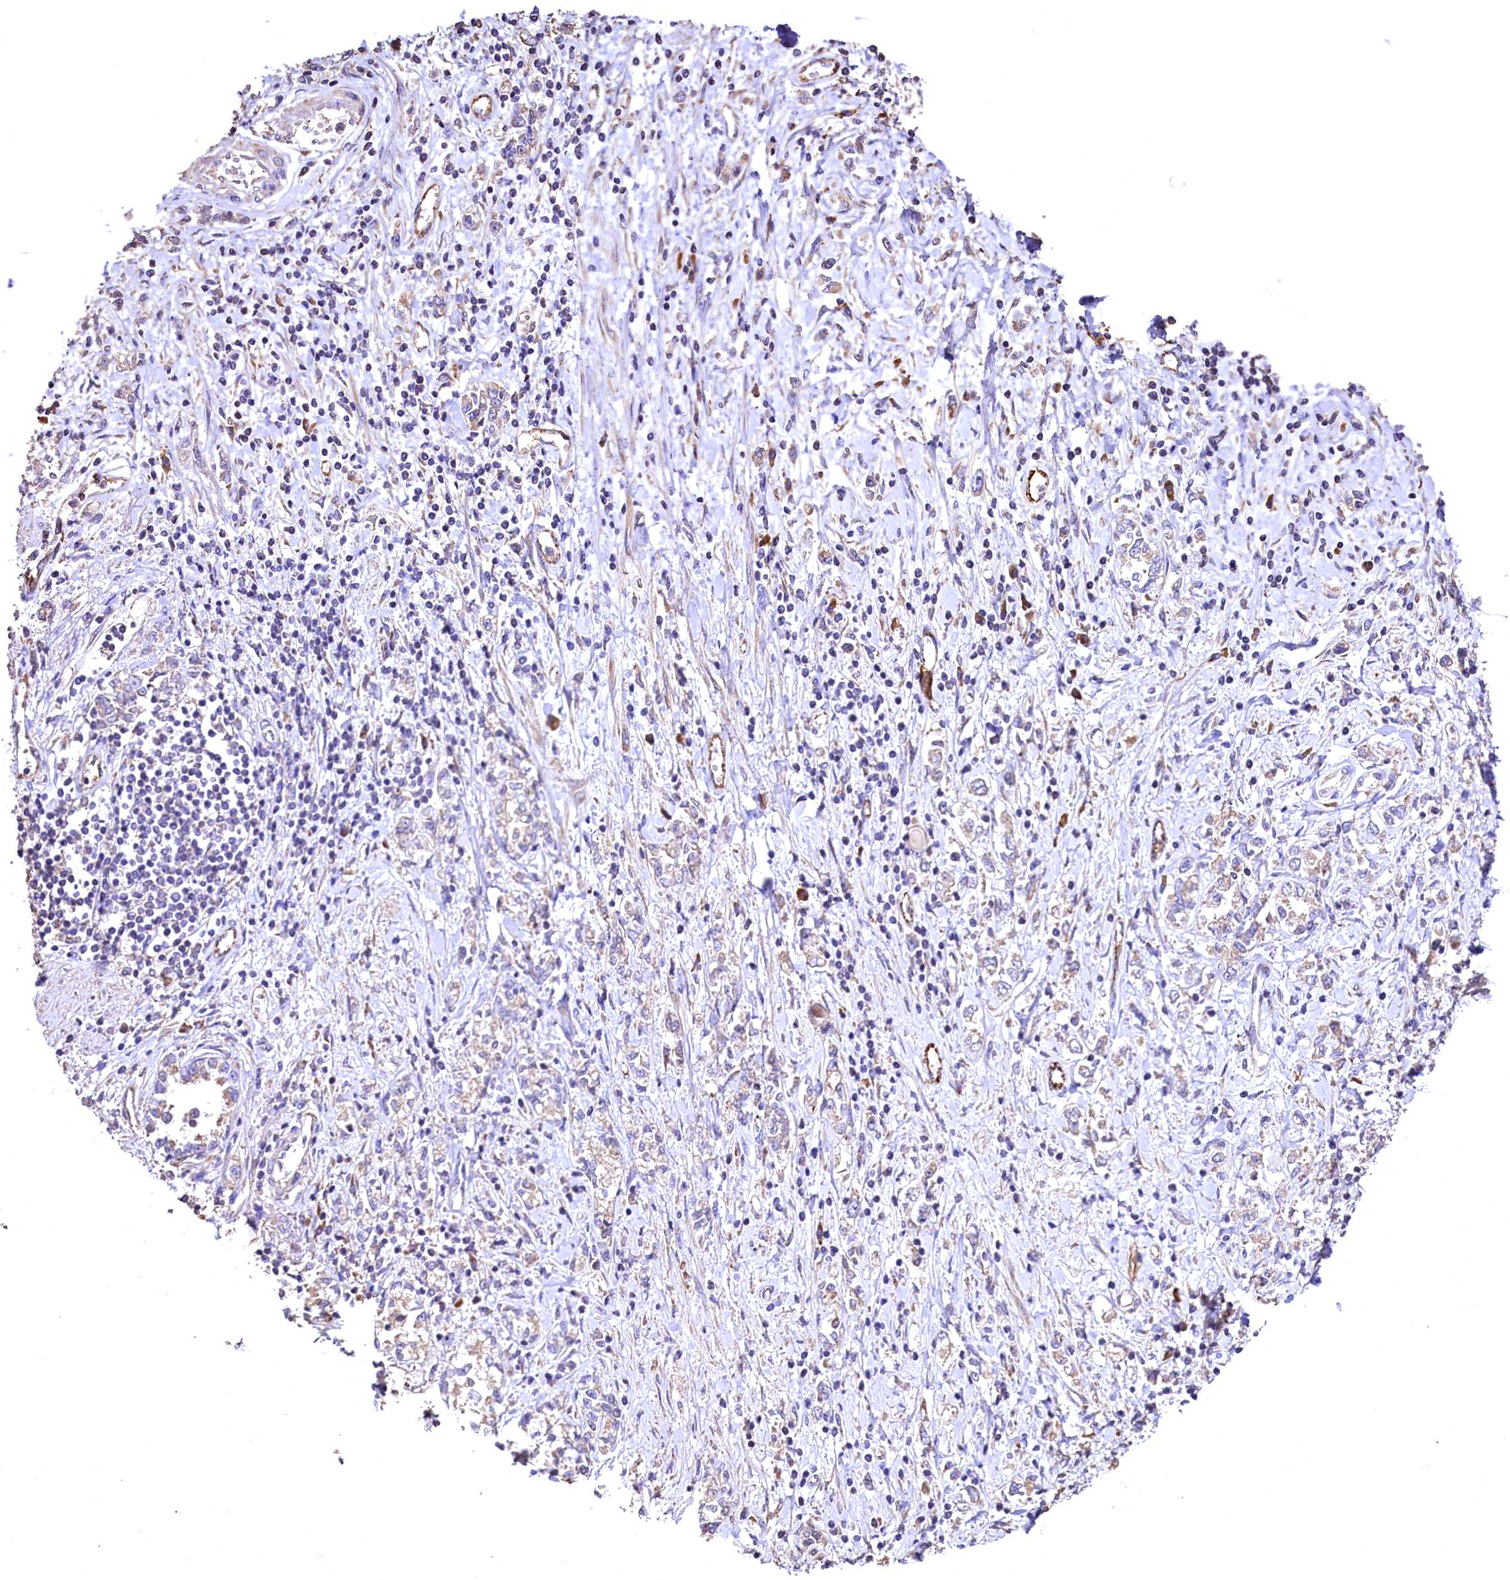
{"staining": {"intensity": "moderate", "quantity": ">75%", "location": "cytoplasmic/membranous"}, "tissue": "stomach cancer", "cell_type": "Tumor cells", "image_type": "cancer", "snomed": [{"axis": "morphology", "description": "Adenocarcinoma, NOS"}, {"axis": "topography", "description": "Stomach"}], "caption": "IHC of human adenocarcinoma (stomach) shows medium levels of moderate cytoplasmic/membranous positivity in about >75% of tumor cells.", "gene": "RASSF1", "patient": {"sex": "female", "age": 76}}